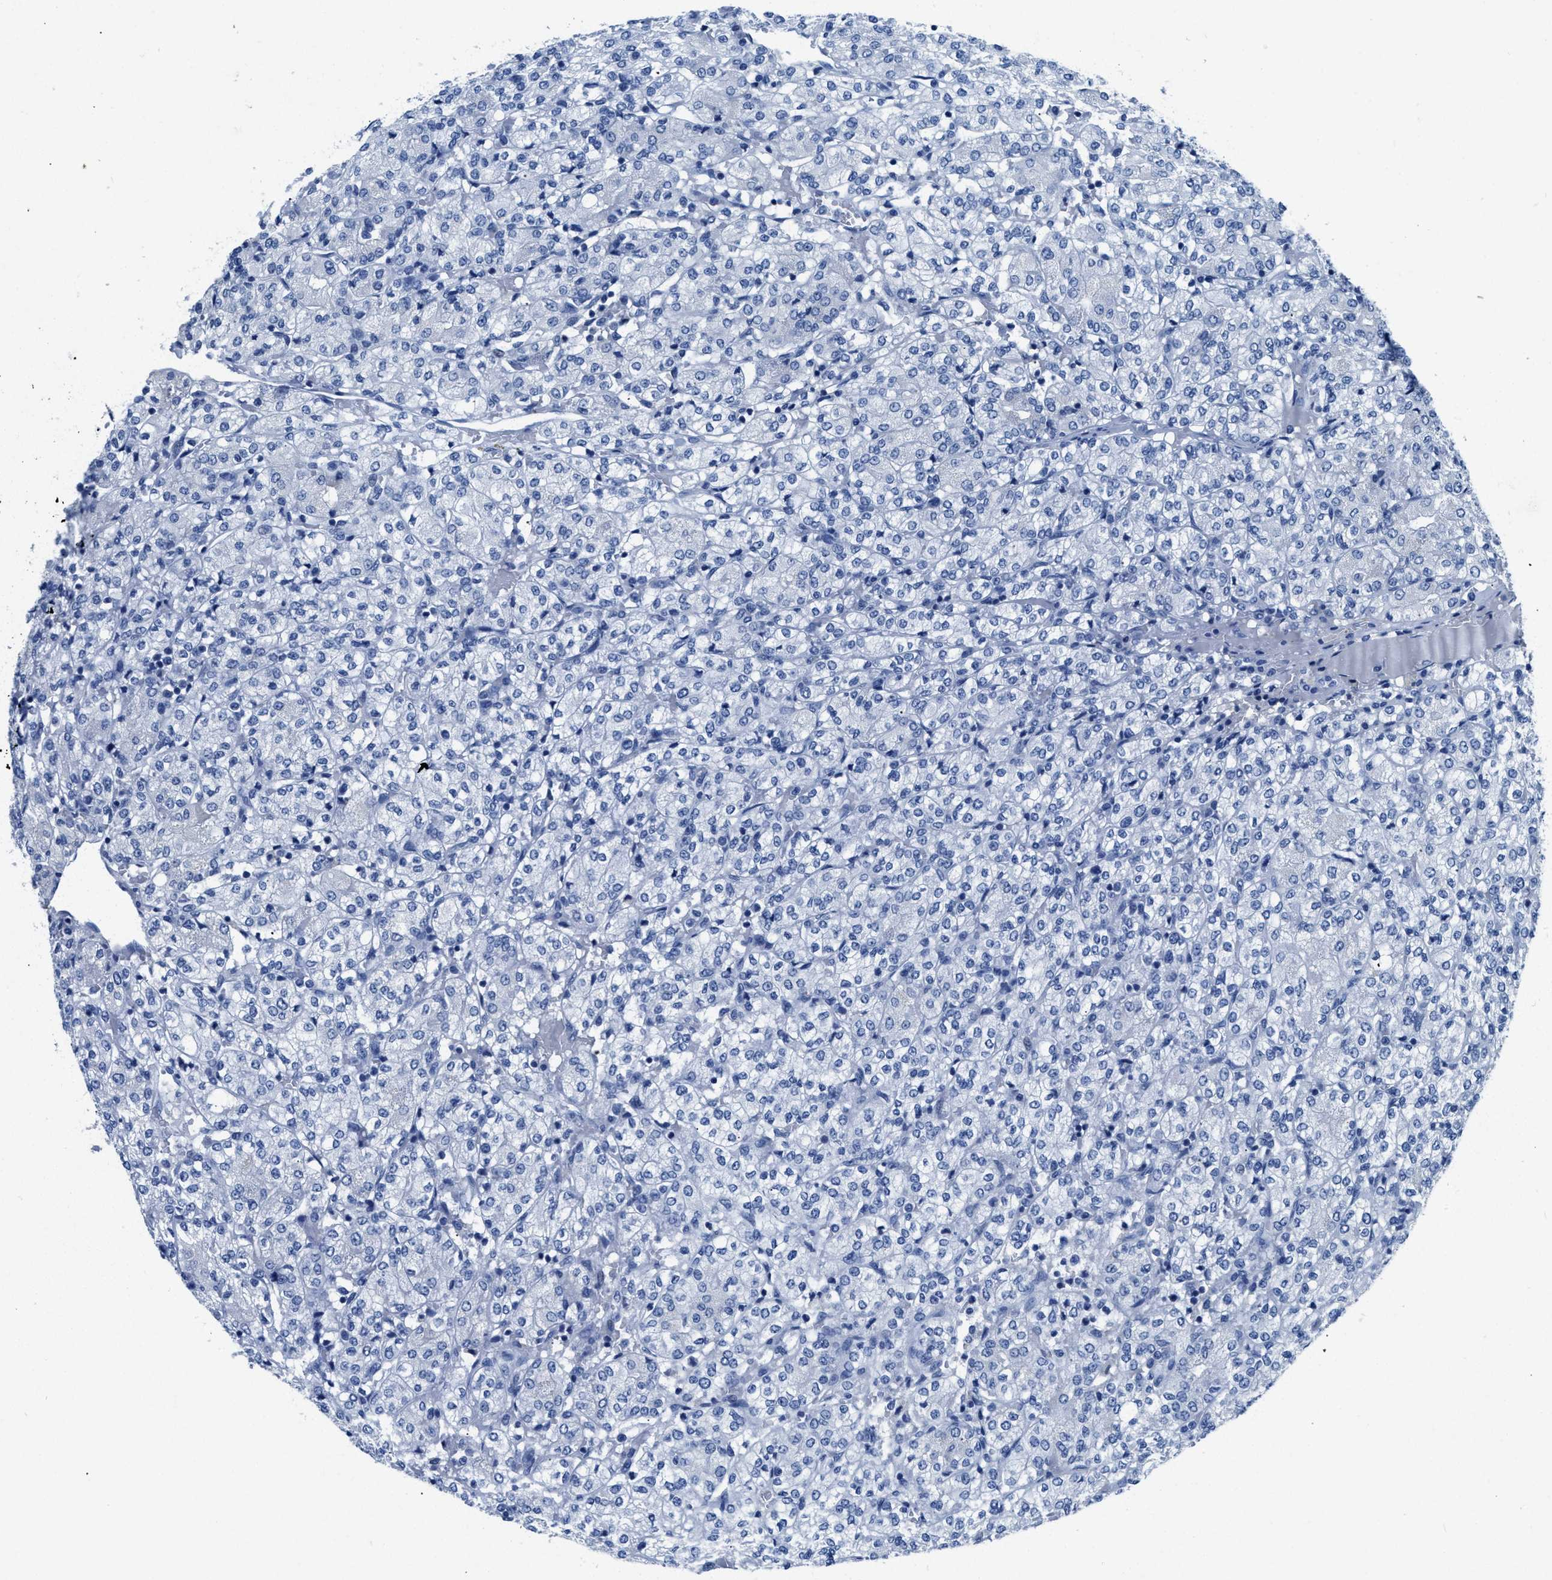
{"staining": {"intensity": "negative", "quantity": "none", "location": "none"}, "tissue": "renal cancer", "cell_type": "Tumor cells", "image_type": "cancer", "snomed": [{"axis": "morphology", "description": "Adenocarcinoma, NOS"}, {"axis": "topography", "description": "Kidney"}], "caption": "DAB immunohistochemical staining of renal adenocarcinoma displays no significant staining in tumor cells. Nuclei are stained in blue.", "gene": "NFATC2", "patient": {"sex": "male", "age": 77}}